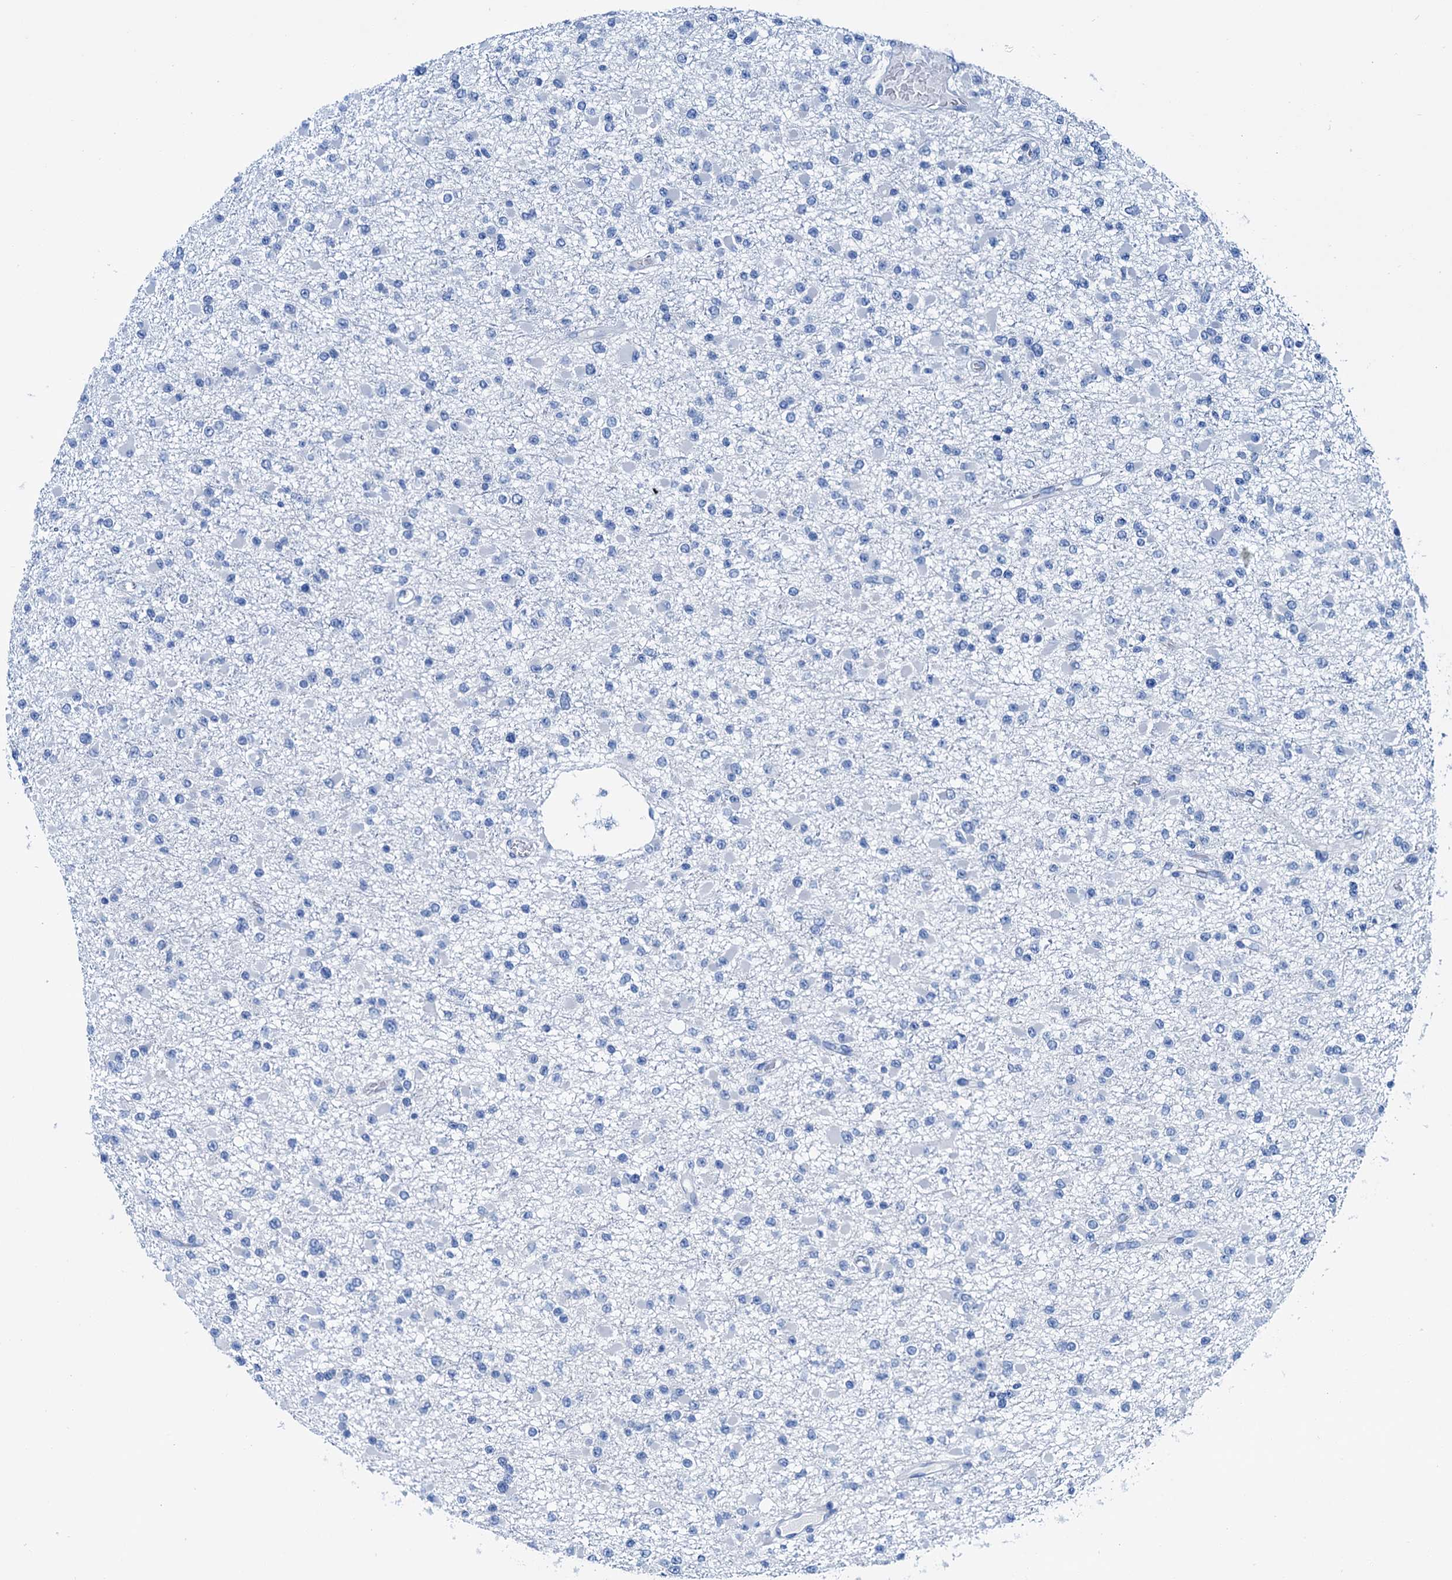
{"staining": {"intensity": "negative", "quantity": "none", "location": "none"}, "tissue": "glioma", "cell_type": "Tumor cells", "image_type": "cancer", "snomed": [{"axis": "morphology", "description": "Glioma, malignant, Low grade"}, {"axis": "topography", "description": "Brain"}], "caption": "Immunohistochemistry micrograph of glioma stained for a protein (brown), which reveals no positivity in tumor cells.", "gene": "KNDC1", "patient": {"sex": "female", "age": 22}}